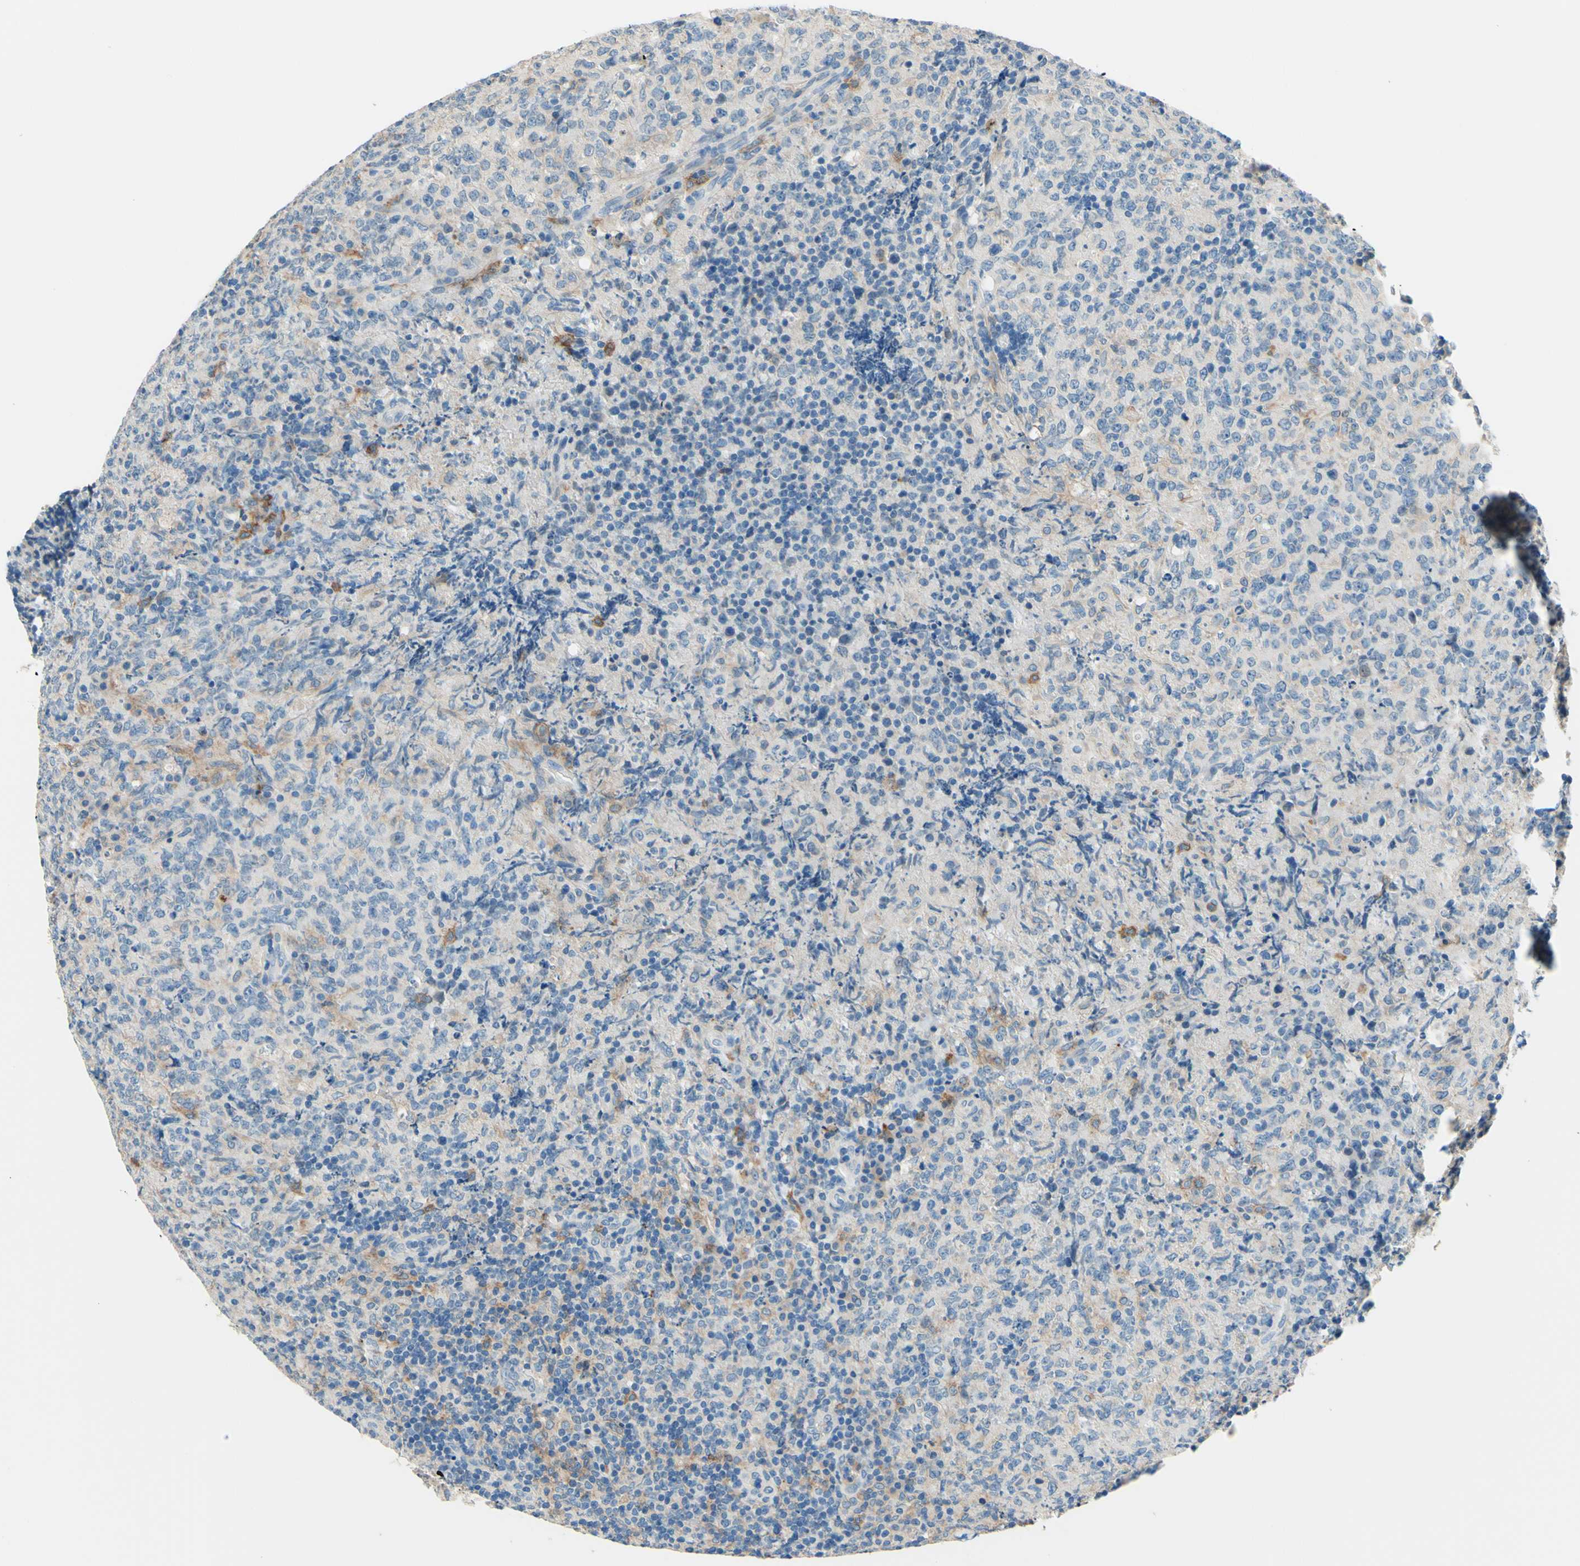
{"staining": {"intensity": "weak", "quantity": "<25%", "location": "cytoplasmic/membranous"}, "tissue": "lymphoma", "cell_type": "Tumor cells", "image_type": "cancer", "snomed": [{"axis": "morphology", "description": "Malignant lymphoma, non-Hodgkin's type, High grade"}, {"axis": "topography", "description": "Tonsil"}], "caption": "Tumor cells are negative for protein expression in human lymphoma.", "gene": "SIGLEC9", "patient": {"sex": "female", "age": 36}}